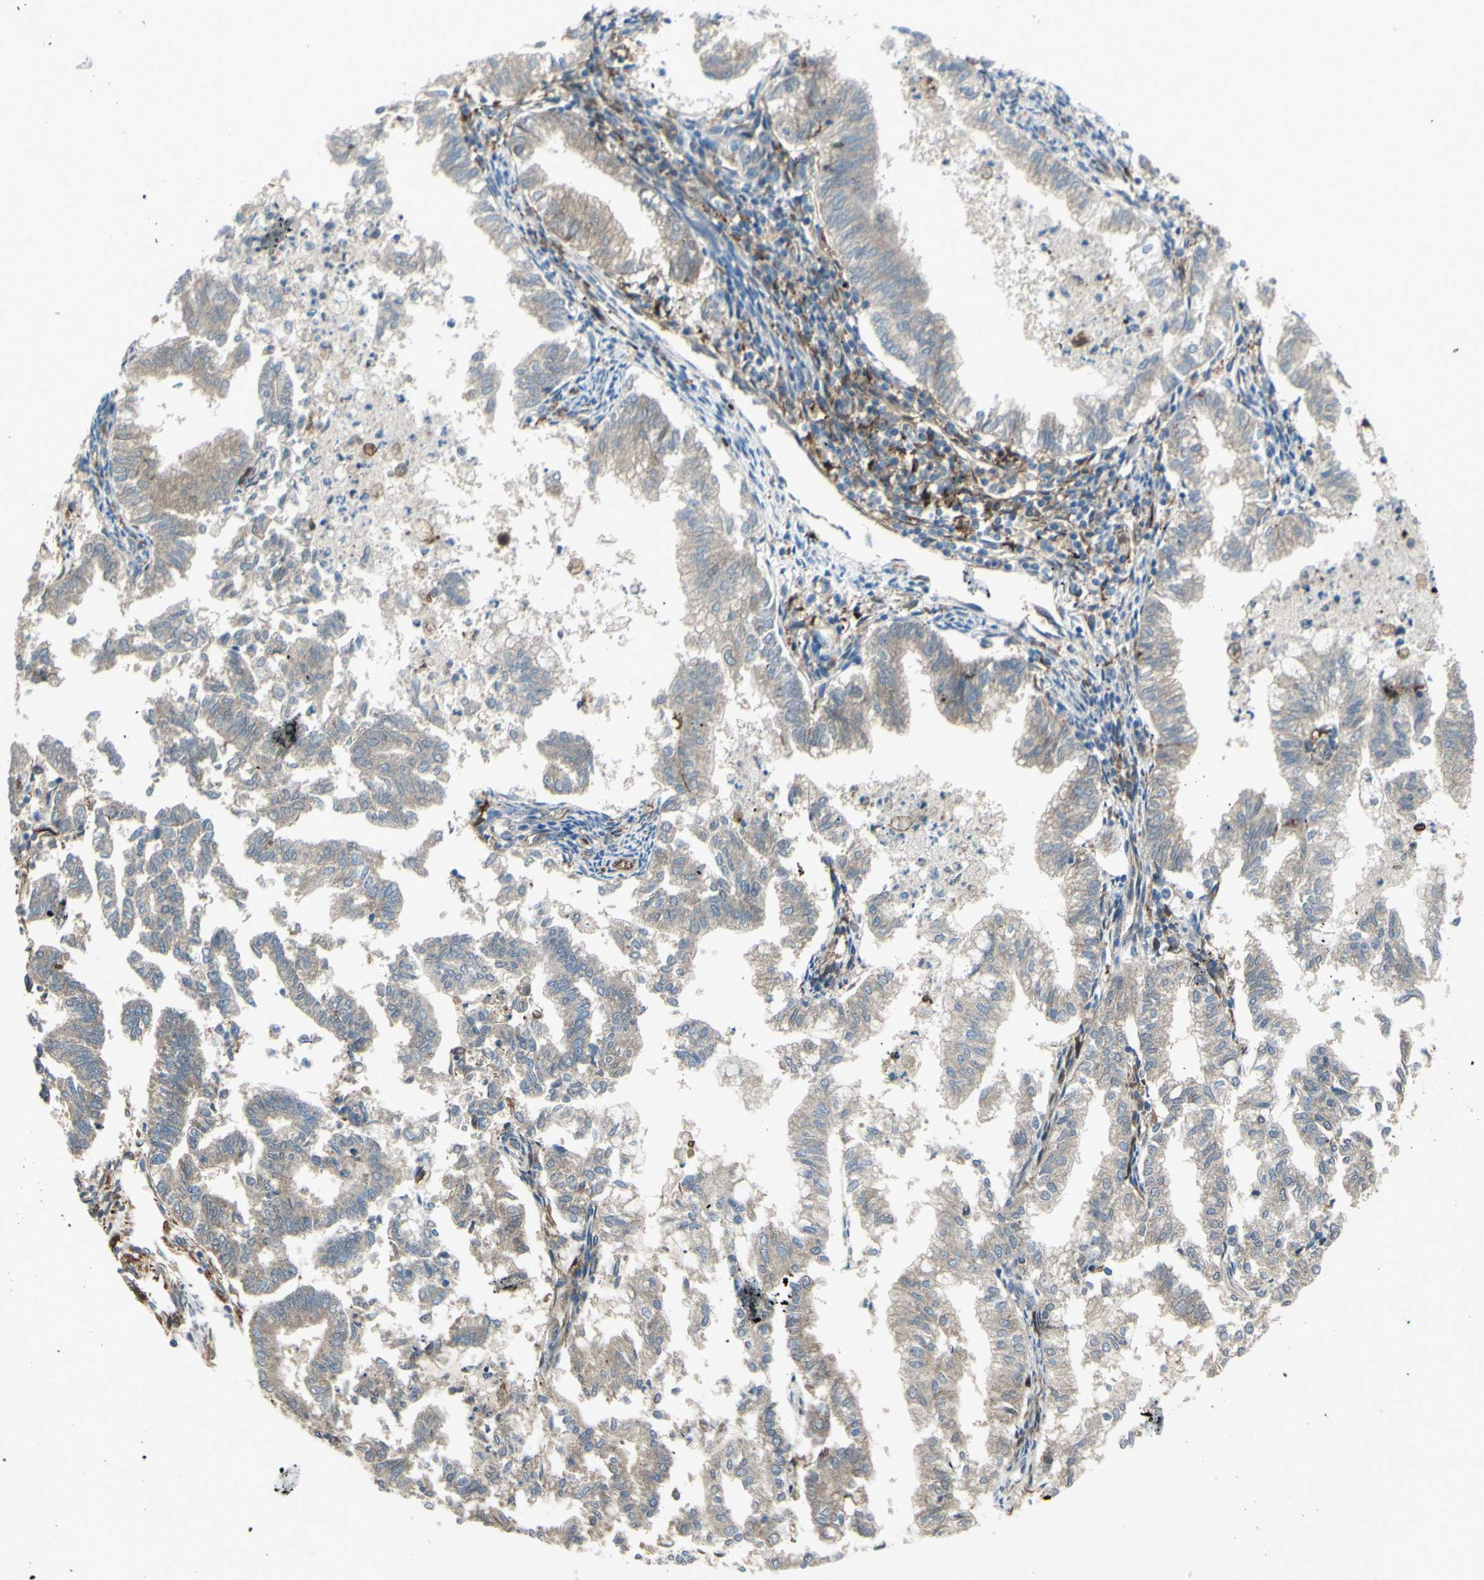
{"staining": {"intensity": "weak", "quantity": ">75%", "location": "cytoplasmic/membranous"}, "tissue": "endometrial cancer", "cell_type": "Tumor cells", "image_type": "cancer", "snomed": [{"axis": "morphology", "description": "Necrosis, NOS"}, {"axis": "morphology", "description": "Adenocarcinoma, NOS"}, {"axis": "topography", "description": "Endometrium"}], "caption": "Immunohistochemistry (IHC) histopathology image of neoplastic tissue: endometrial cancer (adenocarcinoma) stained using immunohistochemistry exhibits low levels of weak protein expression localized specifically in the cytoplasmic/membranous of tumor cells, appearing as a cytoplasmic/membranous brown color.", "gene": "IGSF9B", "patient": {"sex": "female", "age": 79}}